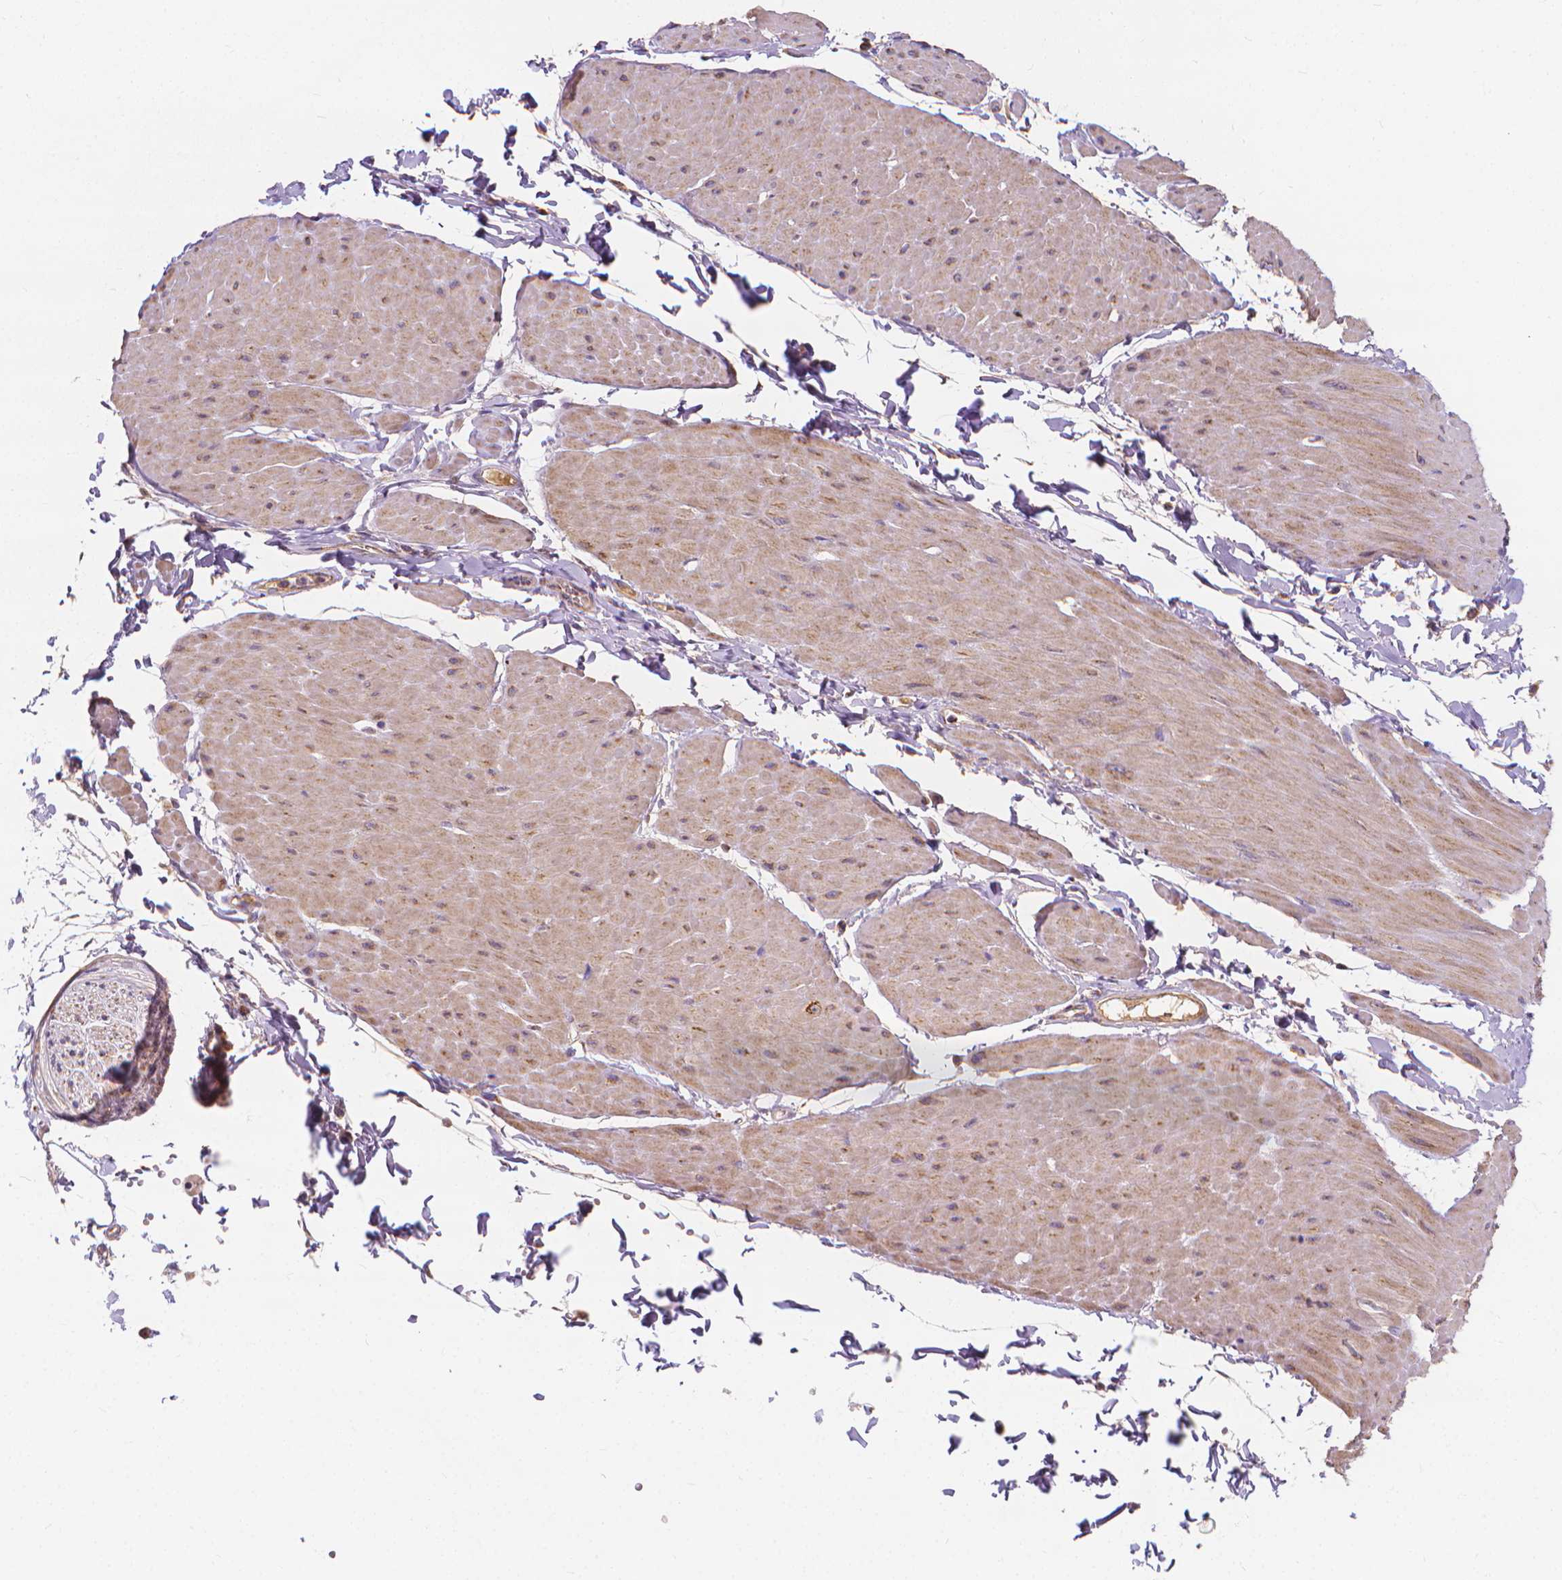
{"staining": {"intensity": "negative", "quantity": "none", "location": "none"}, "tissue": "adipose tissue", "cell_type": "Adipocytes", "image_type": "normal", "snomed": [{"axis": "morphology", "description": "Normal tissue, NOS"}, {"axis": "topography", "description": "Smooth muscle"}, {"axis": "topography", "description": "Peripheral nerve tissue"}], "caption": "An immunohistochemistry histopathology image of benign adipose tissue is shown. There is no staining in adipocytes of adipose tissue. The staining is performed using DAB brown chromogen with nuclei counter-stained in using hematoxylin.", "gene": "SNCAIP", "patient": {"sex": "male", "age": 58}}